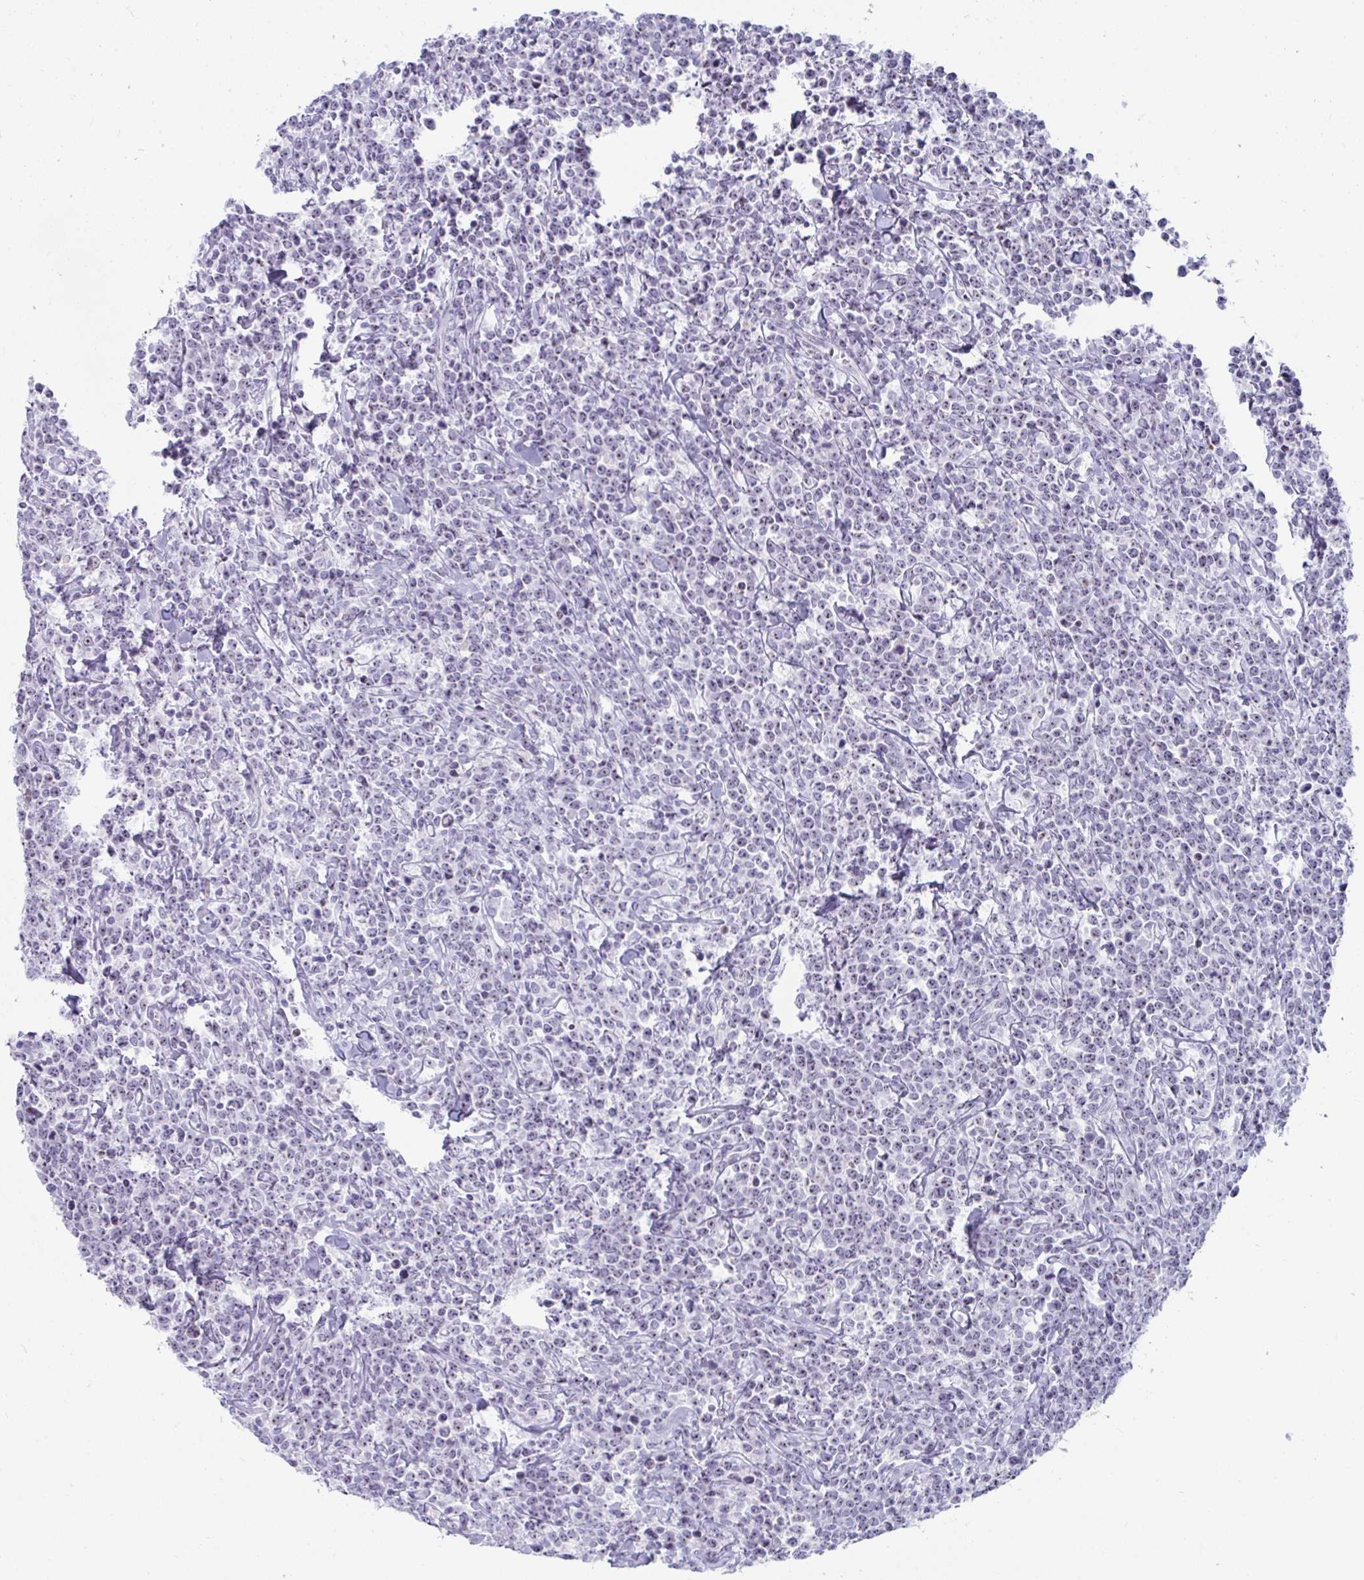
{"staining": {"intensity": "weak", "quantity": "25%-75%", "location": "nuclear"}, "tissue": "lymphoma", "cell_type": "Tumor cells", "image_type": "cancer", "snomed": [{"axis": "morphology", "description": "Malignant lymphoma, non-Hodgkin's type, High grade"}, {"axis": "topography", "description": "Small intestine"}], "caption": "Lymphoma tissue exhibits weak nuclear staining in approximately 25%-75% of tumor cells, visualized by immunohistochemistry.", "gene": "NOP10", "patient": {"sex": "female", "age": 56}}